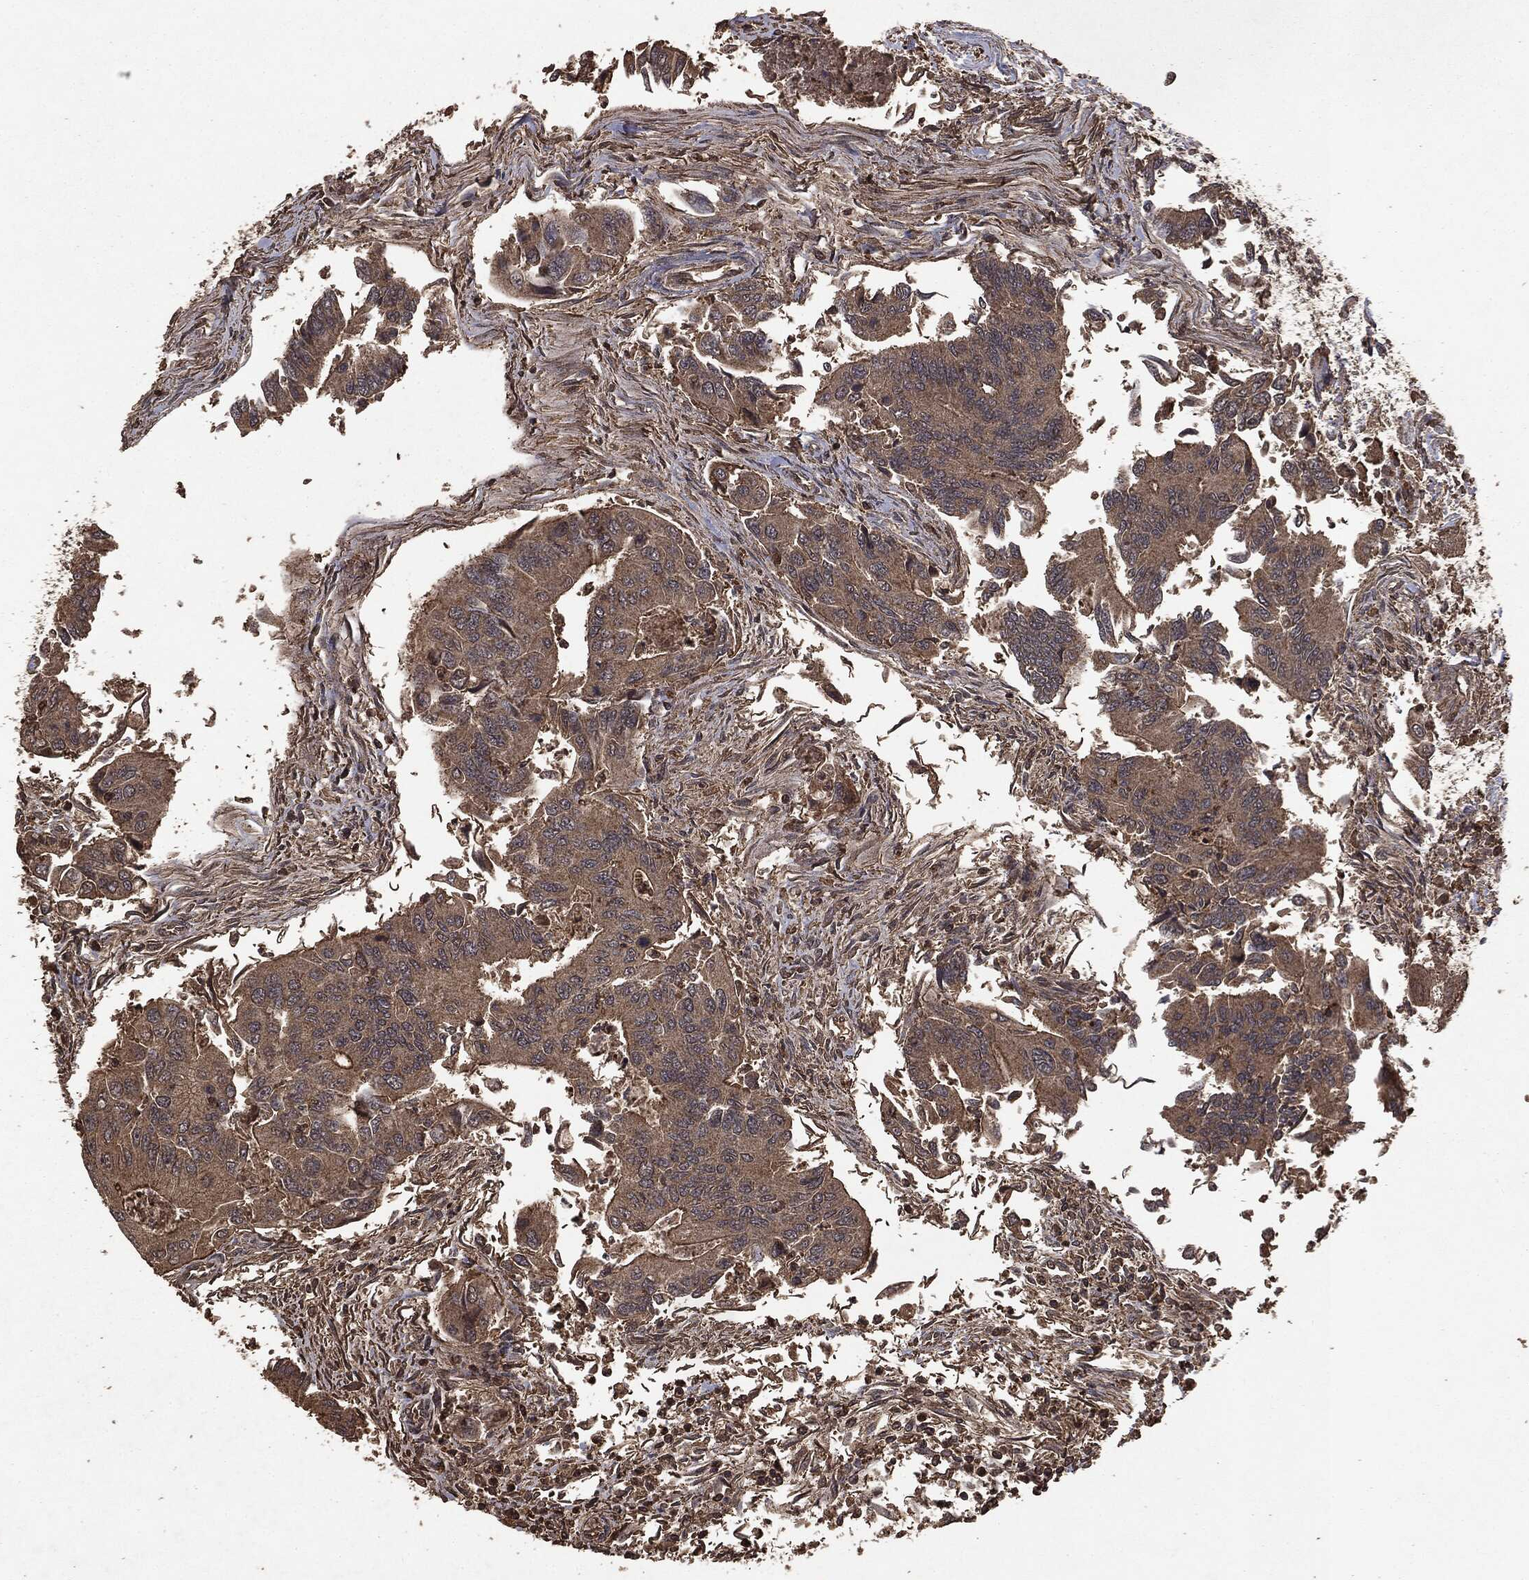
{"staining": {"intensity": "moderate", "quantity": ">75%", "location": "cytoplasmic/membranous"}, "tissue": "colorectal cancer", "cell_type": "Tumor cells", "image_type": "cancer", "snomed": [{"axis": "morphology", "description": "Adenocarcinoma, NOS"}, {"axis": "topography", "description": "Colon"}], "caption": "Immunohistochemical staining of adenocarcinoma (colorectal) reveals medium levels of moderate cytoplasmic/membranous staining in about >75% of tumor cells. The staining is performed using DAB (3,3'-diaminobenzidine) brown chromogen to label protein expression. The nuclei are counter-stained blue using hematoxylin.", "gene": "NME1", "patient": {"sex": "female", "age": 67}}